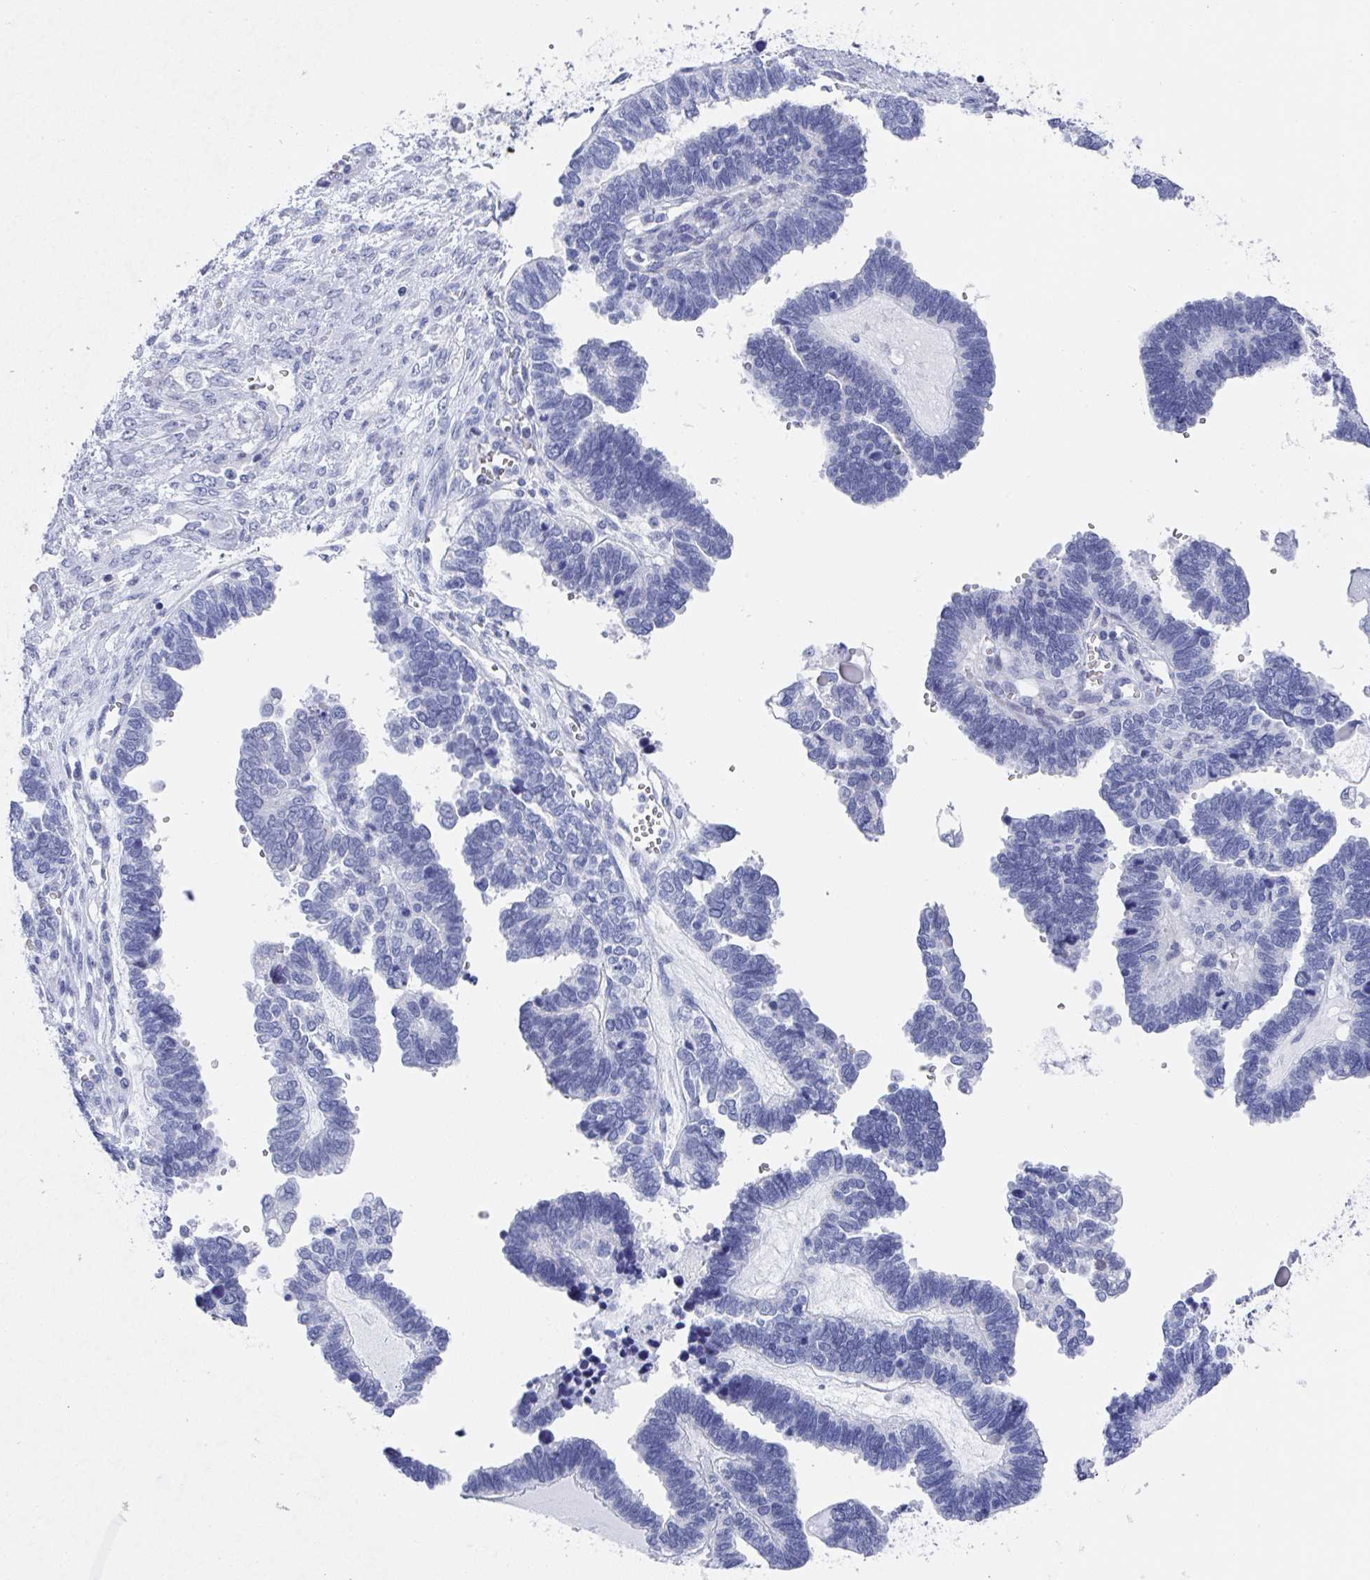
{"staining": {"intensity": "negative", "quantity": "none", "location": "none"}, "tissue": "ovarian cancer", "cell_type": "Tumor cells", "image_type": "cancer", "snomed": [{"axis": "morphology", "description": "Cystadenocarcinoma, serous, NOS"}, {"axis": "topography", "description": "Ovary"}], "caption": "Protein analysis of ovarian serous cystadenocarcinoma reveals no significant expression in tumor cells.", "gene": "MFSD4A", "patient": {"sex": "female", "age": 51}}